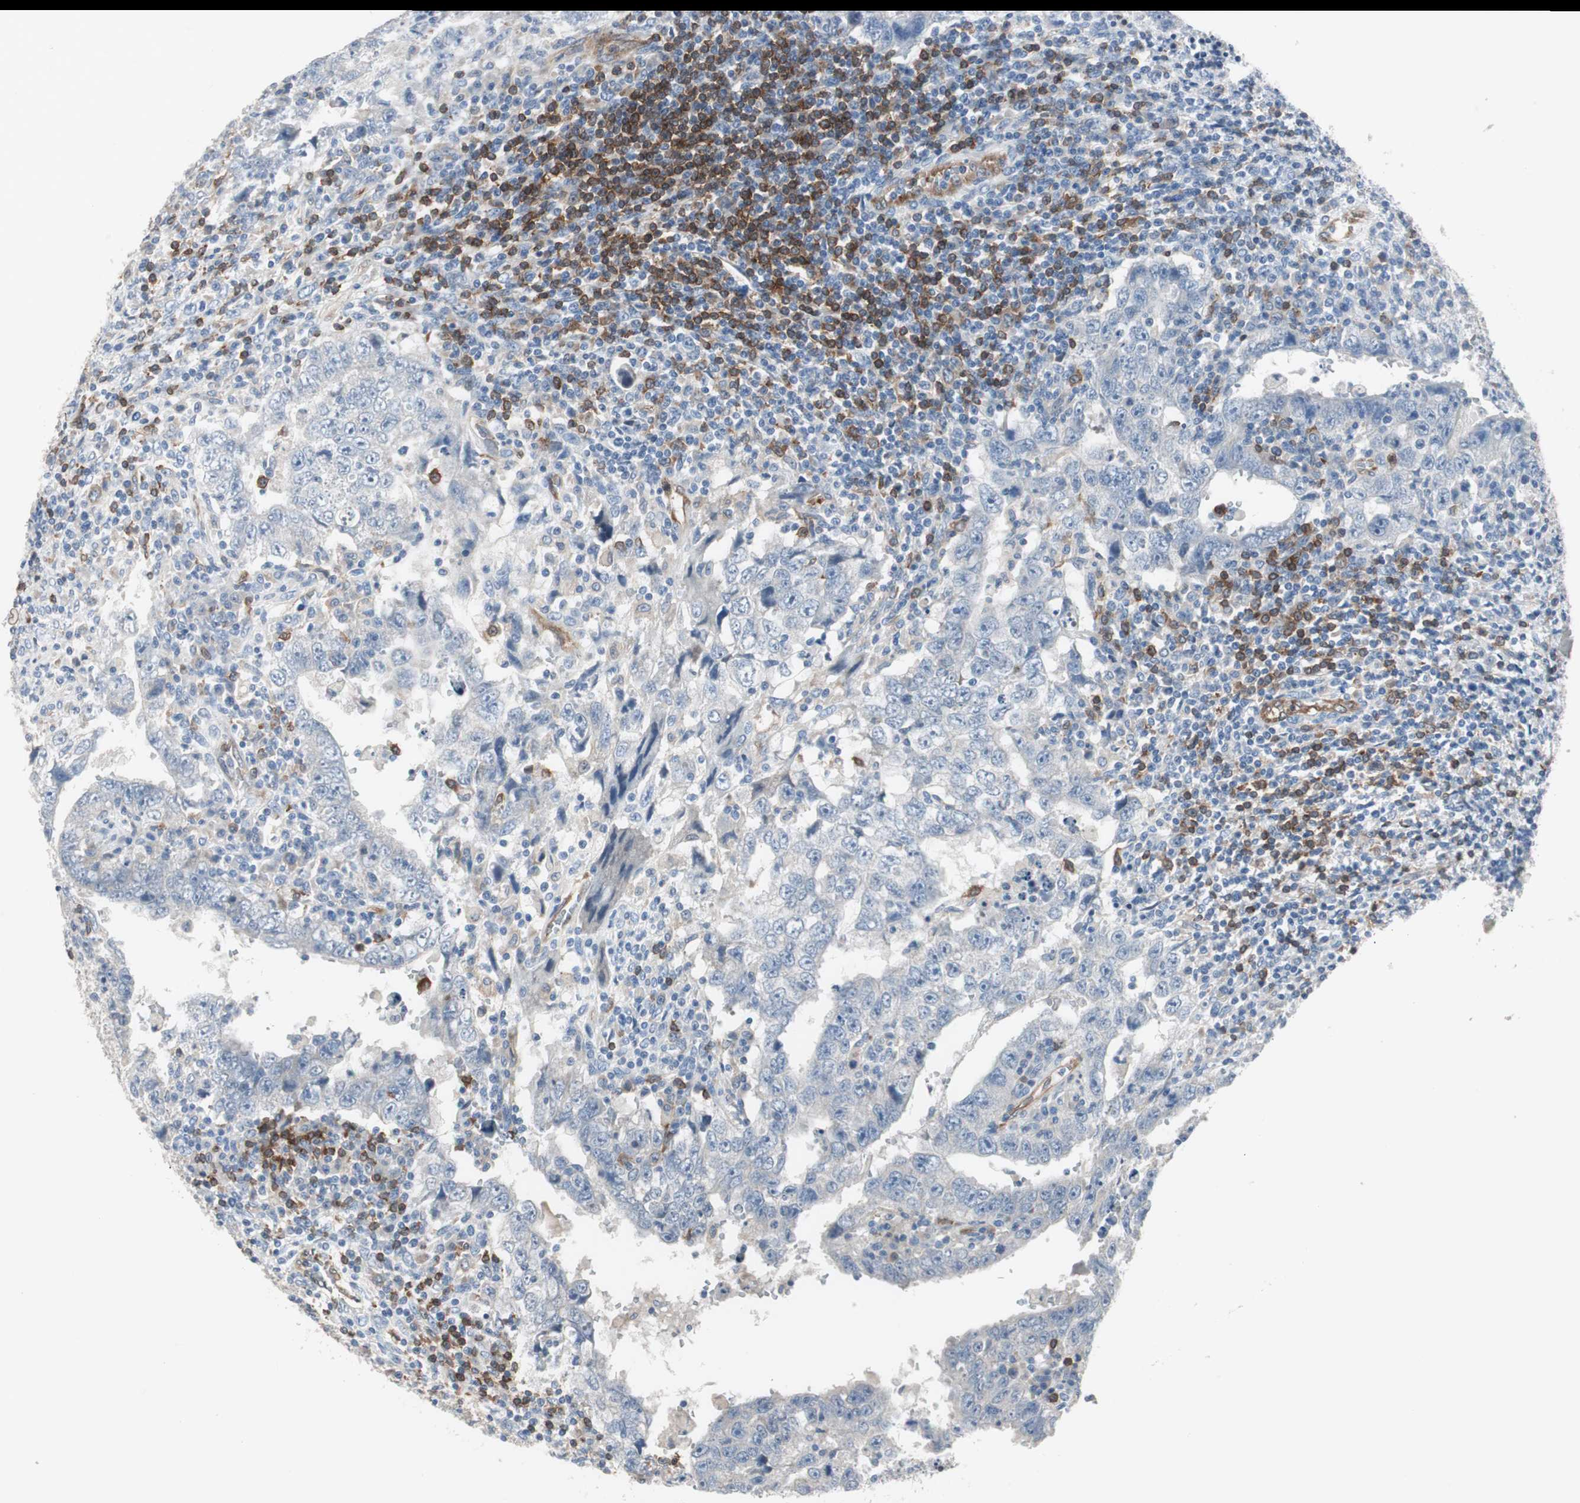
{"staining": {"intensity": "negative", "quantity": "none", "location": "none"}, "tissue": "testis cancer", "cell_type": "Tumor cells", "image_type": "cancer", "snomed": [{"axis": "morphology", "description": "Carcinoma, Embryonal, NOS"}, {"axis": "topography", "description": "Testis"}], "caption": "DAB immunohistochemical staining of human testis cancer (embryonal carcinoma) reveals no significant staining in tumor cells.", "gene": "SWAP70", "patient": {"sex": "male", "age": 26}}